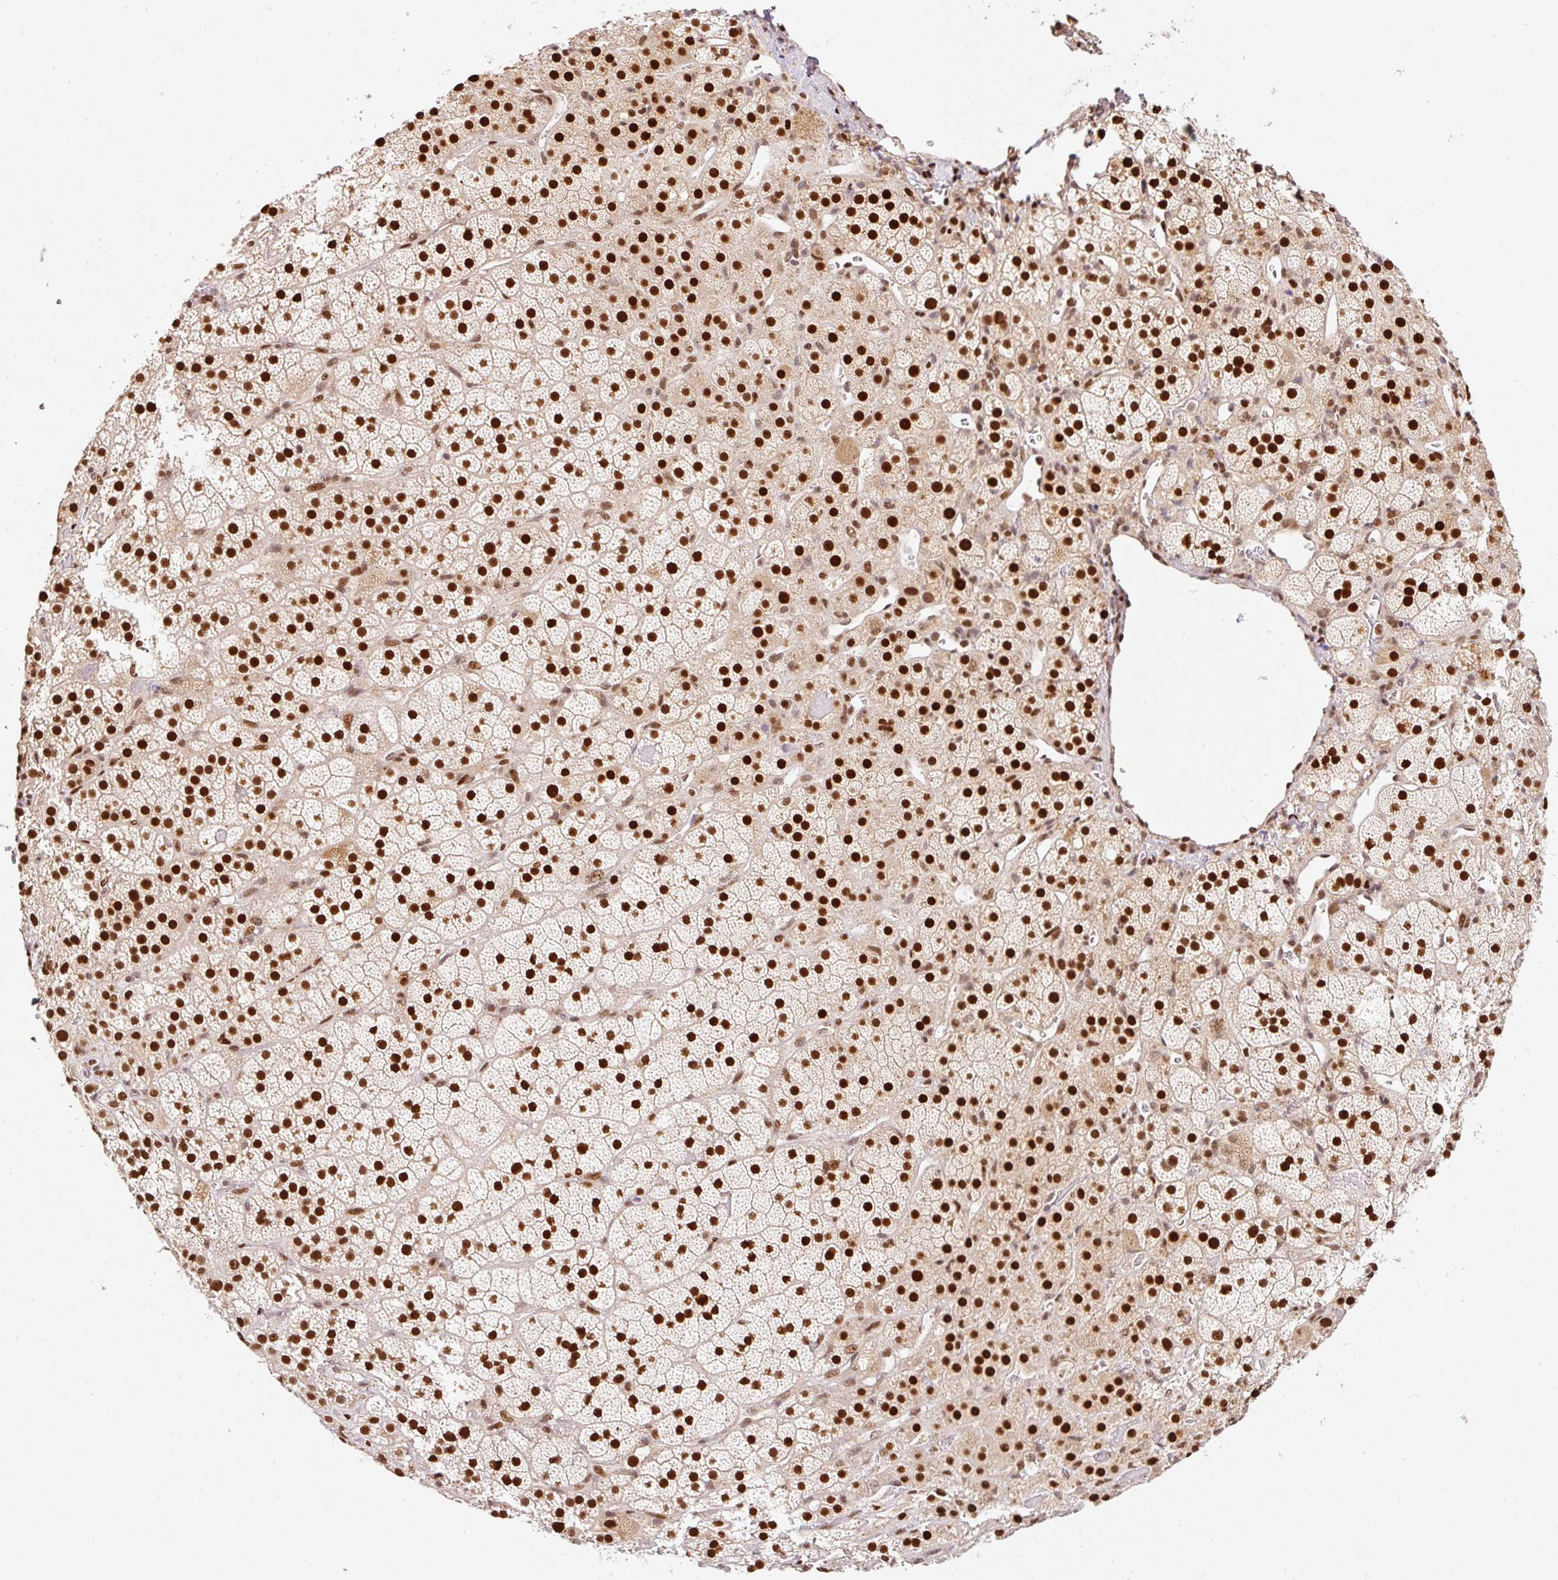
{"staining": {"intensity": "strong", "quantity": ">75%", "location": "nuclear"}, "tissue": "adrenal gland", "cell_type": "Glandular cells", "image_type": "normal", "snomed": [{"axis": "morphology", "description": "Normal tissue, NOS"}, {"axis": "topography", "description": "Adrenal gland"}], "caption": "DAB (3,3'-diaminobenzidine) immunohistochemical staining of unremarkable adrenal gland shows strong nuclear protein expression in approximately >75% of glandular cells.", "gene": "GPR139", "patient": {"sex": "male", "age": 57}}